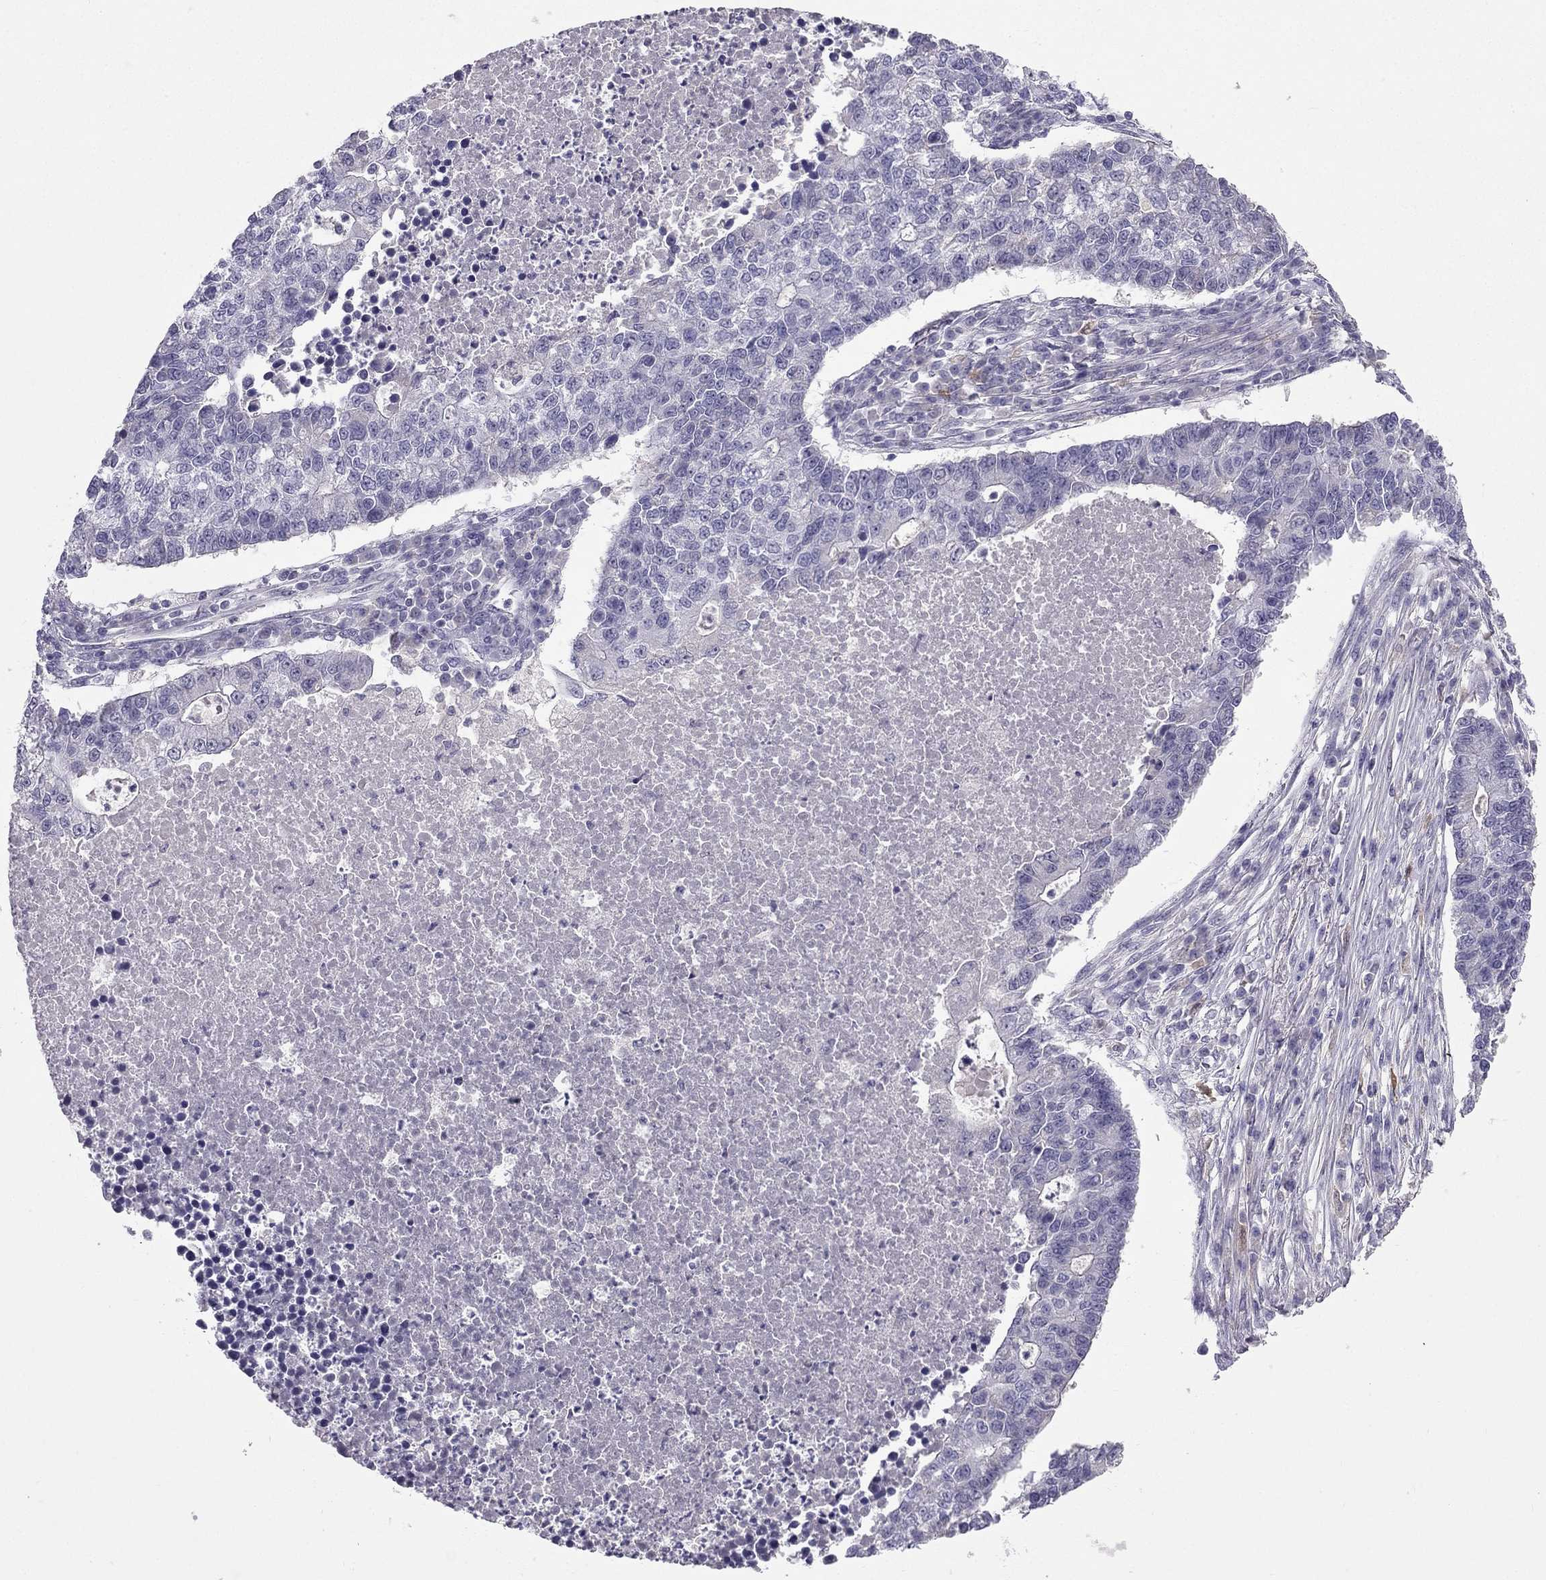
{"staining": {"intensity": "negative", "quantity": "none", "location": "none"}, "tissue": "lung cancer", "cell_type": "Tumor cells", "image_type": "cancer", "snomed": [{"axis": "morphology", "description": "Adenocarcinoma, NOS"}, {"axis": "topography", "description": "Lung"}], "caption": "DAB (3,3'-diaminobenzidine) immunohistochemical staining of human adenocarcinoma (lung) exhibits no significant positivity in tumor cells.", "gene": "LMTK3", "patient": {"sex": "male", "age": 57}}